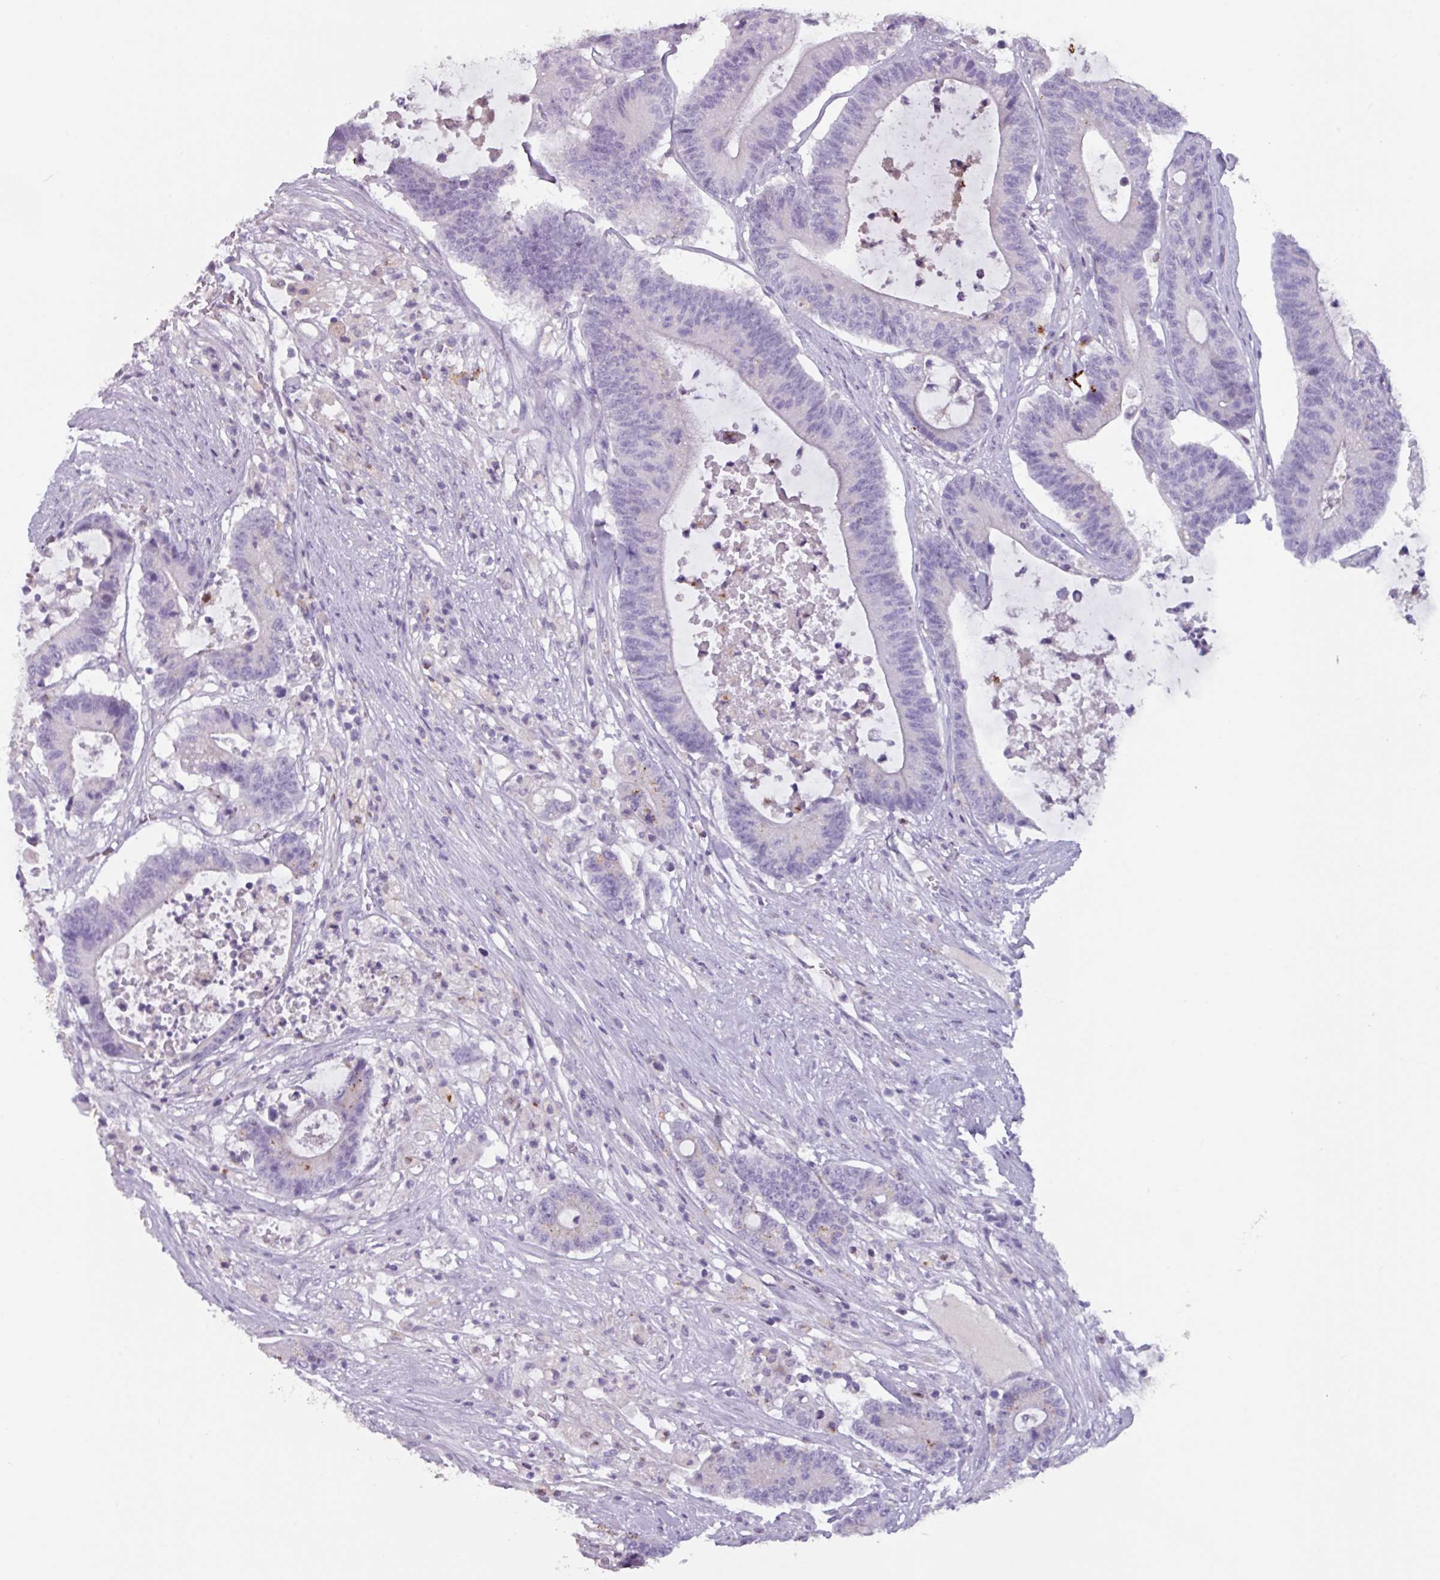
{"staining": {"intensity": "negative", "quantity": "none", "location": "none"}, "tissue": "colorectal cancer", "cell_type": "Tumor cells", "image_type": "cancer", "snomed": [{"axis": "morphology", "description": "Adenocarcinoma, NOS"}, {"axis": "topography", "description": "Colon"}], "caption": "DAB (3,3'-diaminobenzidine) immunohistochemical staining of adenocarcinoma (colorectal) exhibits no significant positivity in tumor cells.", "gene": "OR2T10", "patient": {"sex": "female", "age": 84}}